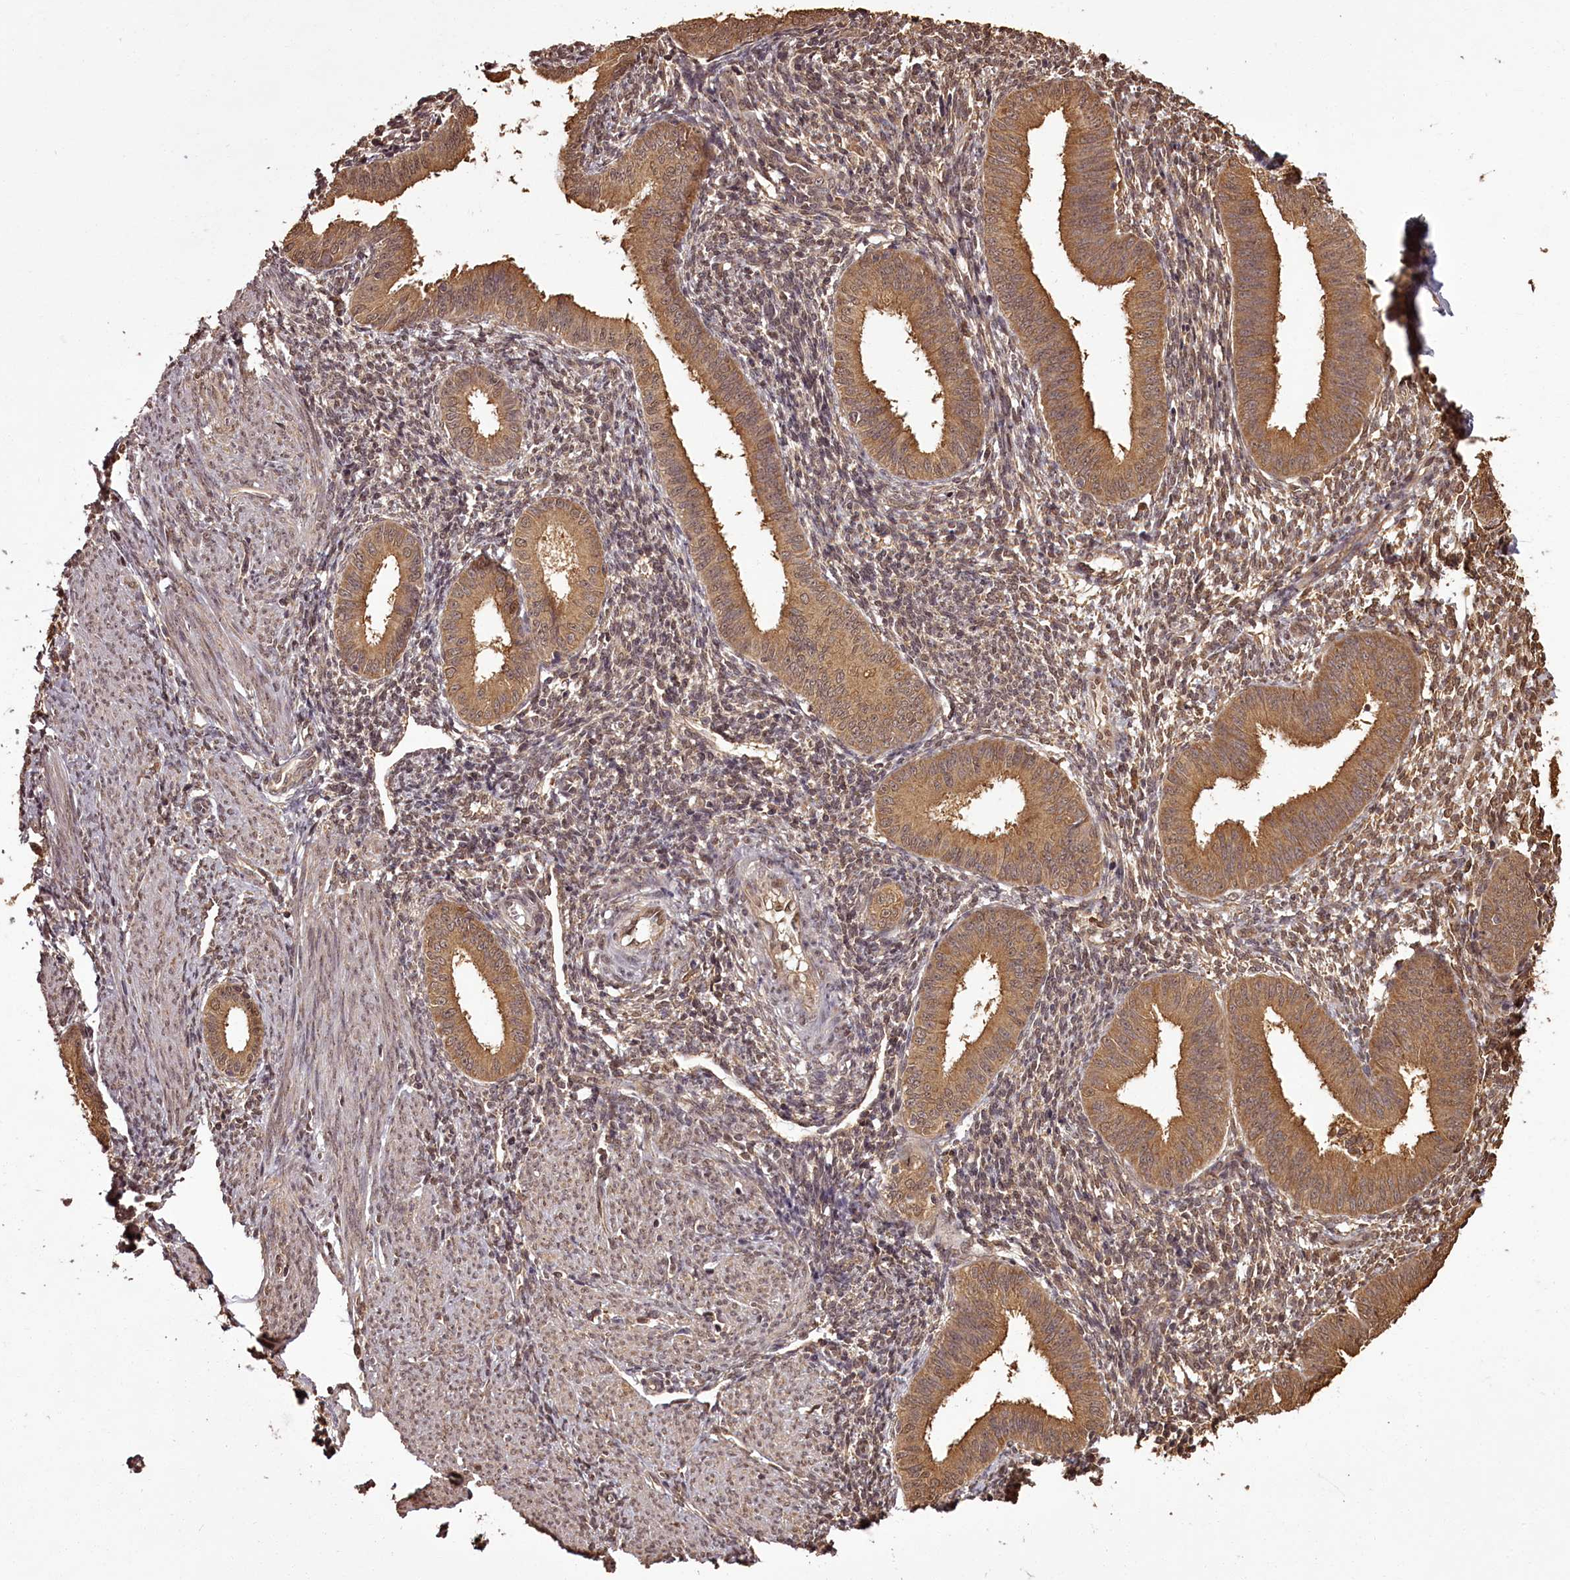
{"staining": {"intensity": "moderate", "quantity": "25%-75%", "location": "cytoplasmic/membranous,nuclear"}, "tissue": "endometrium", "cell_type": "Cells in endometrial stroma", "image_type": "normal", "snomed": [{"axis": "morphology", "description": "Normal tissue, NOS"}, {"axis": "topography", "description": "Uterus"}, {"axis": "topography", "description": "Endometrium"}], "caption": "Brown immunohistochemical staining in benign endometrium reveals moderate cytoplasmic/membranous,nuclear expression in about 25%-75% of cells in endometrial stroma. Ihc stains the protein of interest in brown and the nuclei are stained blue.", "gene": "NPRL2", "patient": {"sex": "female", "age": 48}}